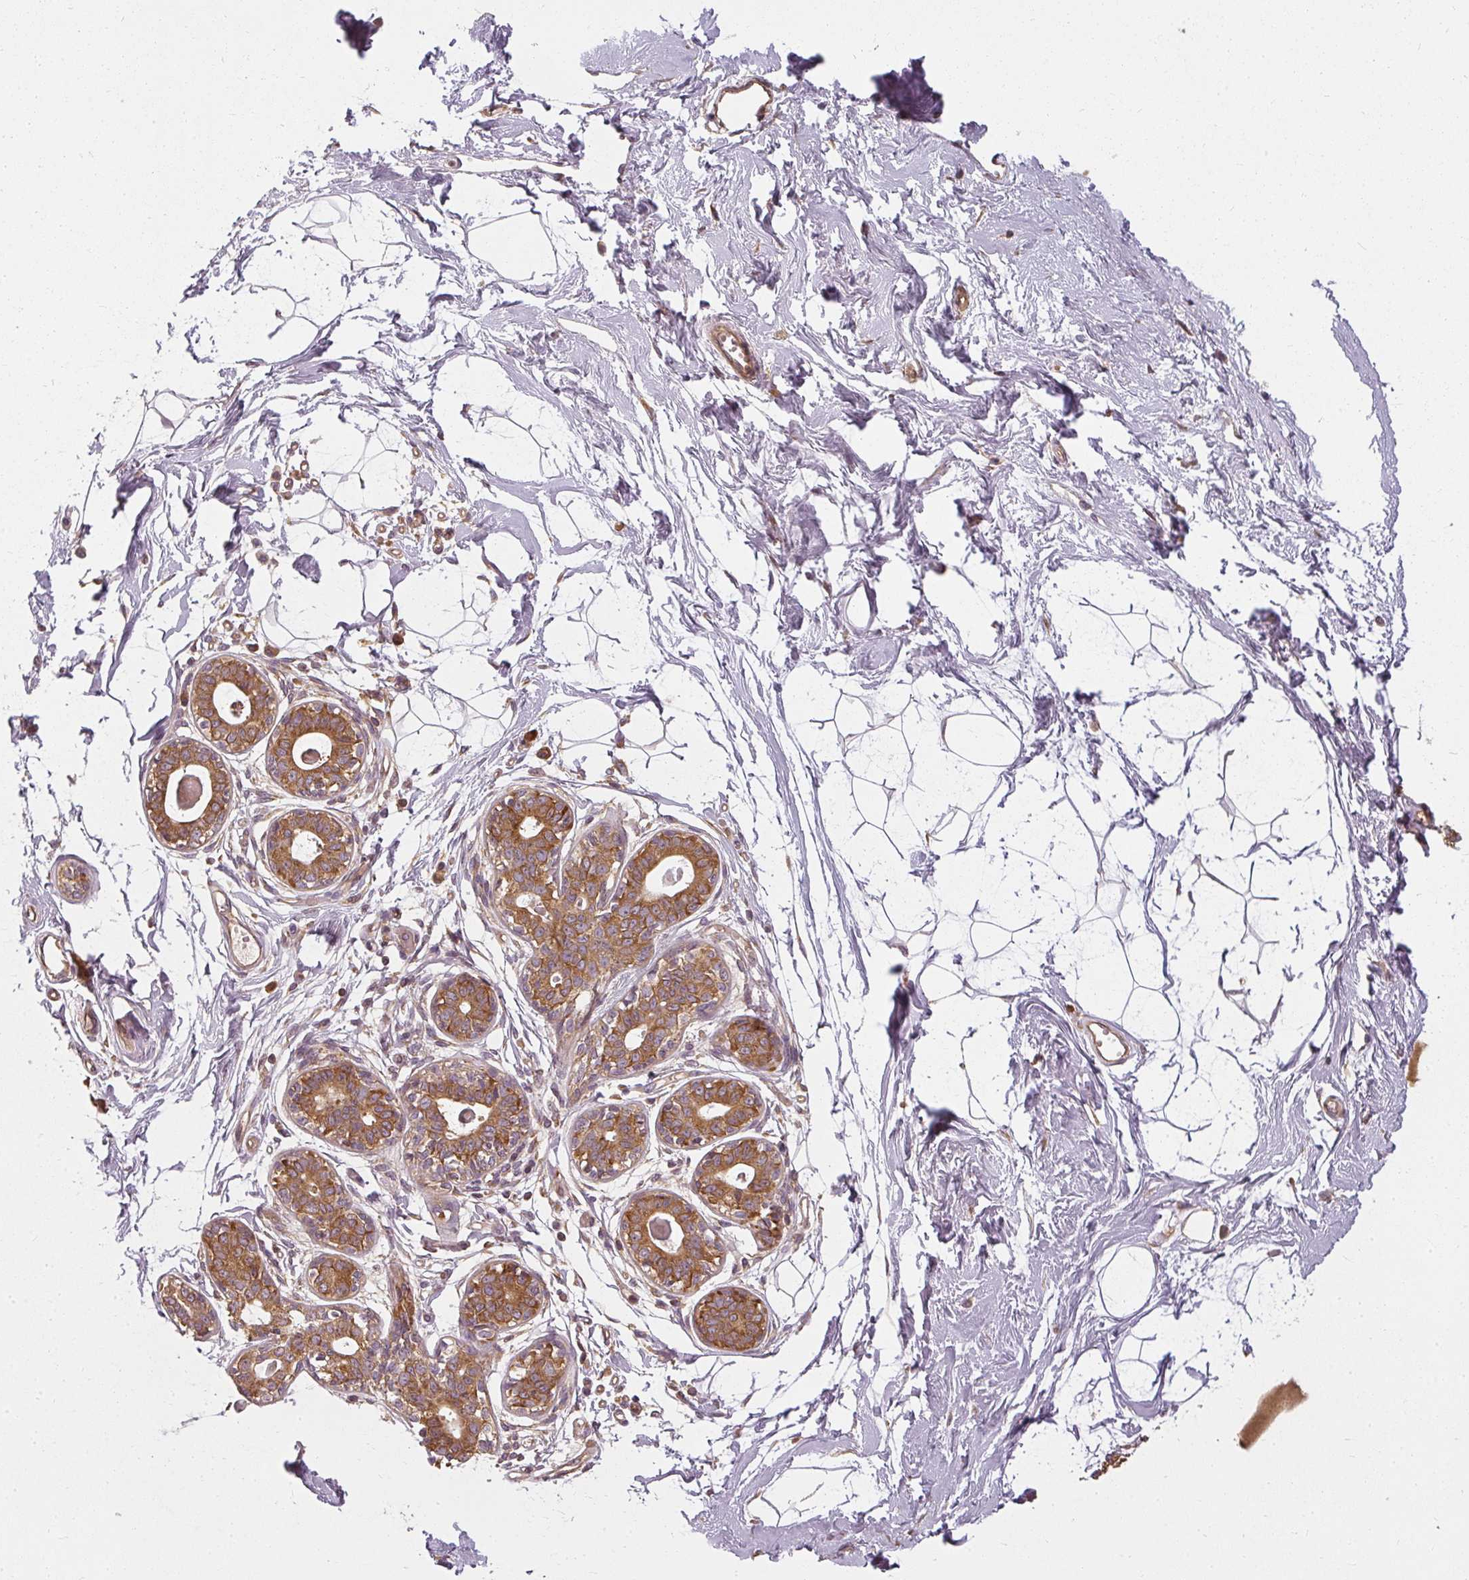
{"staining": {"intensity": "negative", "quantity": "none", "location": "none"}, "tissue": "breast", "cell_type": "Adipocytes", "image_type": "normal", "snomed": [{"axis": "morphology", "description": "Normal tissue, NOS"}, {"axis": "topography", "description": "Breast"}], "caption": "The immunohistochemistry histopathology image has no significant positivity in adipocytes of breast. (Stains: DAB immunohistochemistry with hematoxylin counter stain, Microscopy: brightfield microscopy at high magnification).", "gene": "RPL24", "patient": {"sex": "female", "age": 45}}